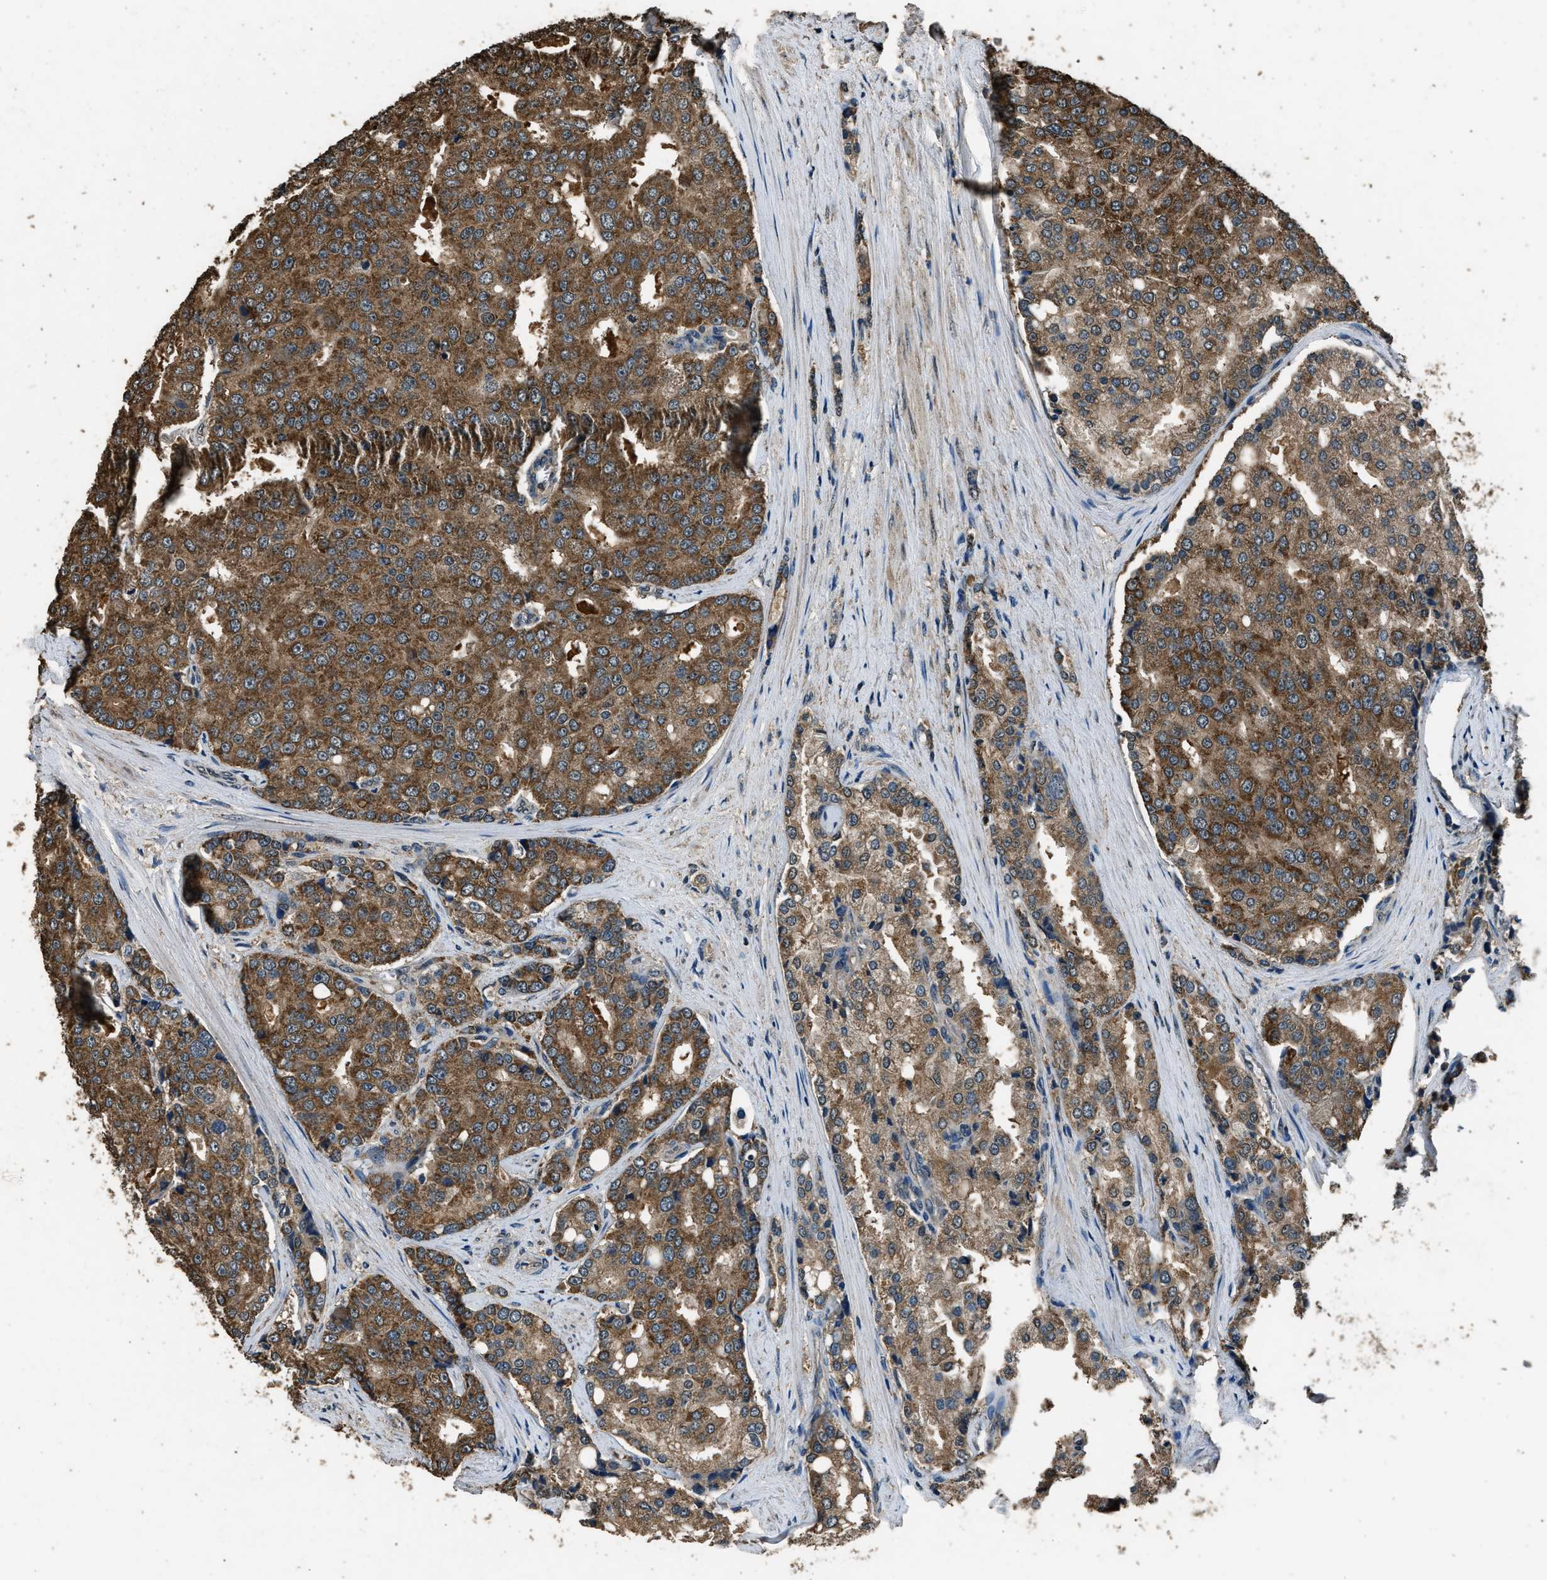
{"staining": {"intensity": "moderate", "quantity": ">75%", "location": "cytoplasmic/membranous"}, "tissue": "prostate cancer", "cell_type": "Tumor cells", "image_type": "cancer", "snomed": [{"axis": "morphology", "description": "Adenocarcinoma, High grade"}, {"axis": "topography", "description": "Prostate"}], "caption": "Moderate cytoplasmic/membranous protein staining is seen in about >75% of tumor cells in adenocarcinoma (high-grade) (prostate). (brown staining indicates protein expression, while blue staining denotes nuclei).", "gene": "SALL3", "patient": {"sex": "male", "age": 50}}